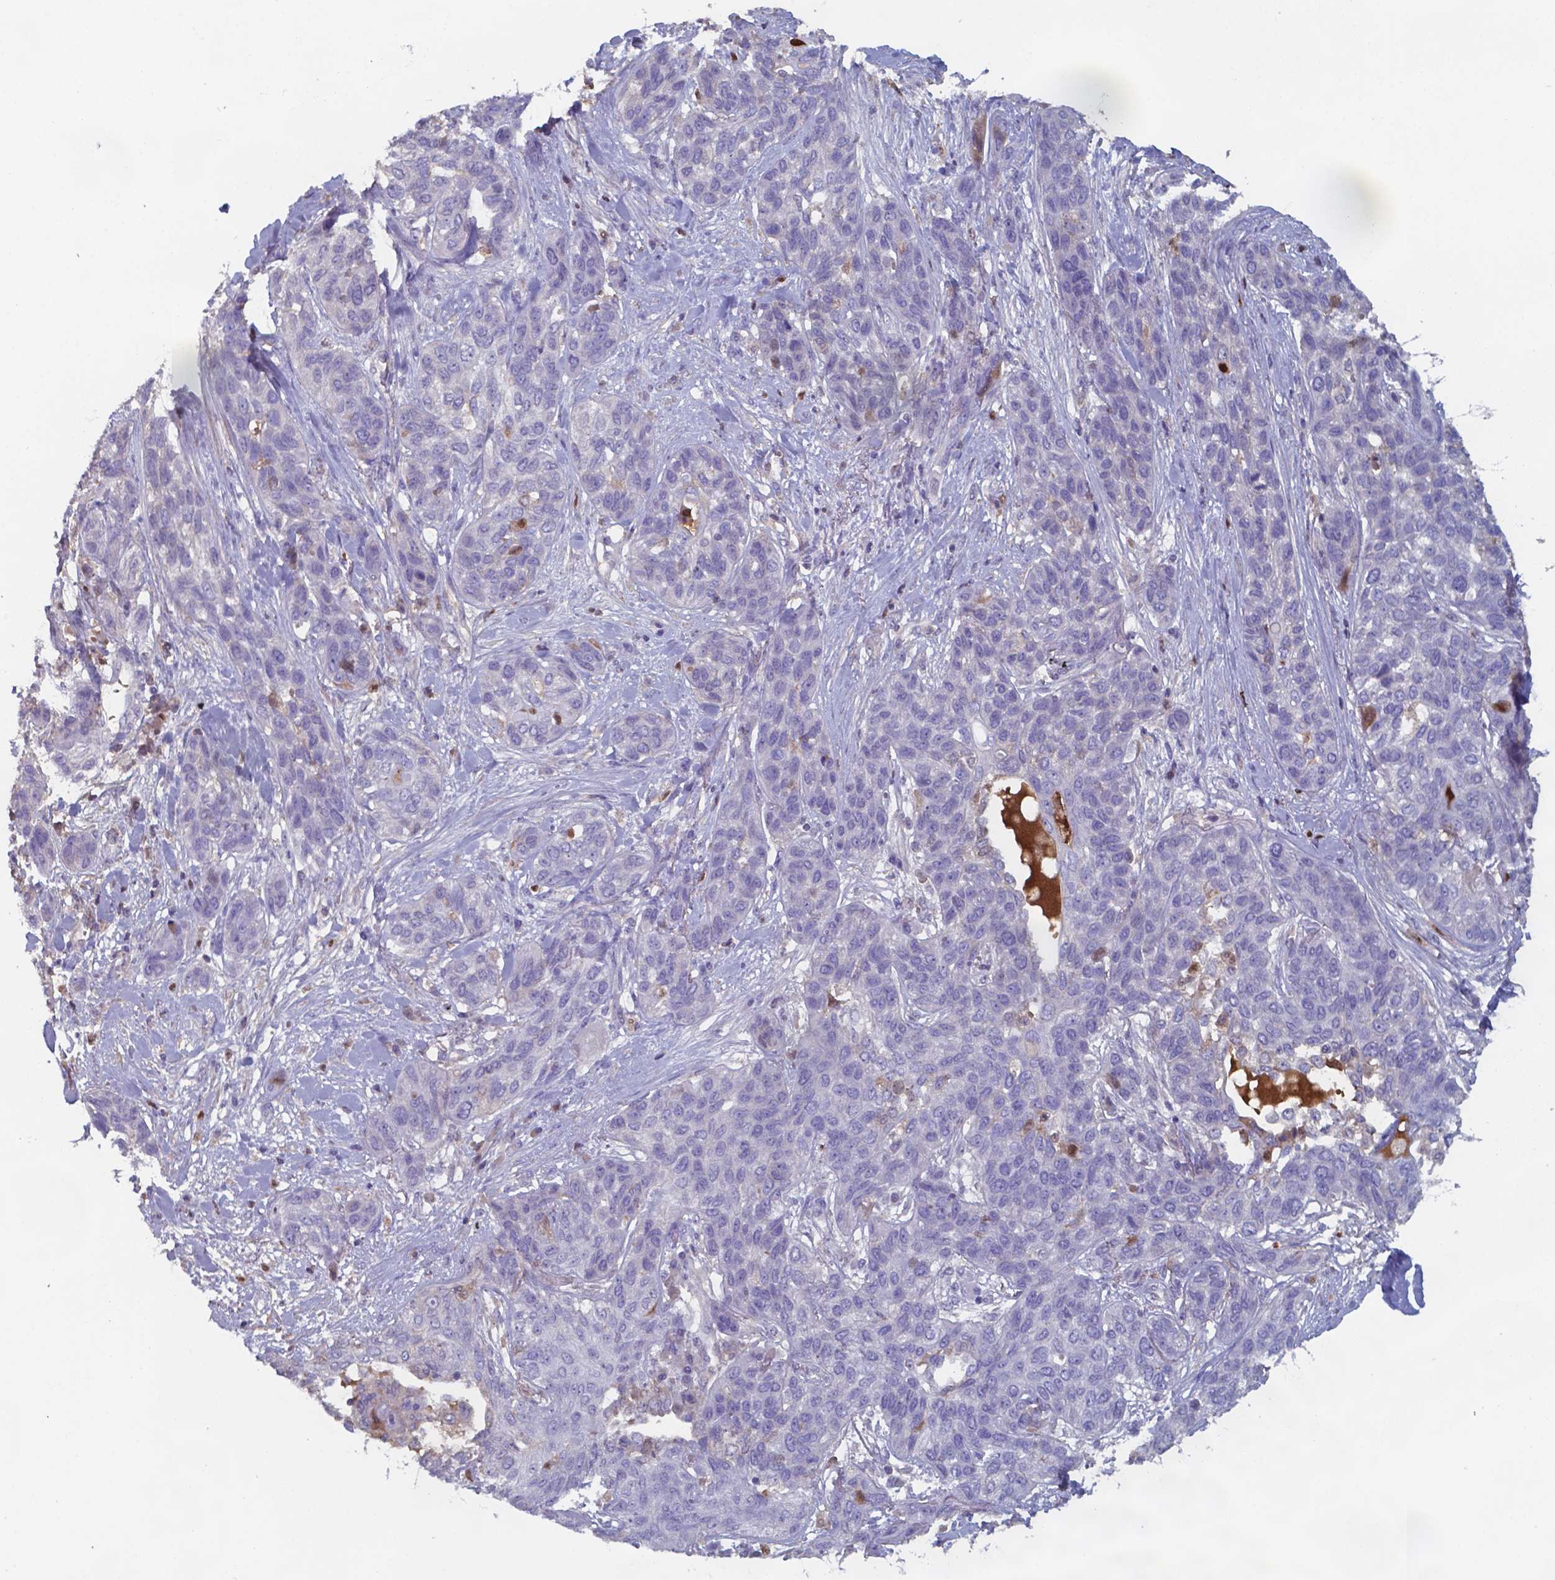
{"staining": {"intensity": "negative", "quantity": "none", "location": "none"}, "tissue": "lung cancer", "cell_type": "Tumor cells", "image_type": "cancer", "snomed": [{"axis": "morphology", "description": "Squamous cell carcinoma, NOS"}, {"axis": "topography", "description": "Lung"}], "caption": "IHC of human lung cancer demonstrates no expression in tumor cells.", "gene": "BTBD17", "patient": {"sex": "female", "age": 70}}